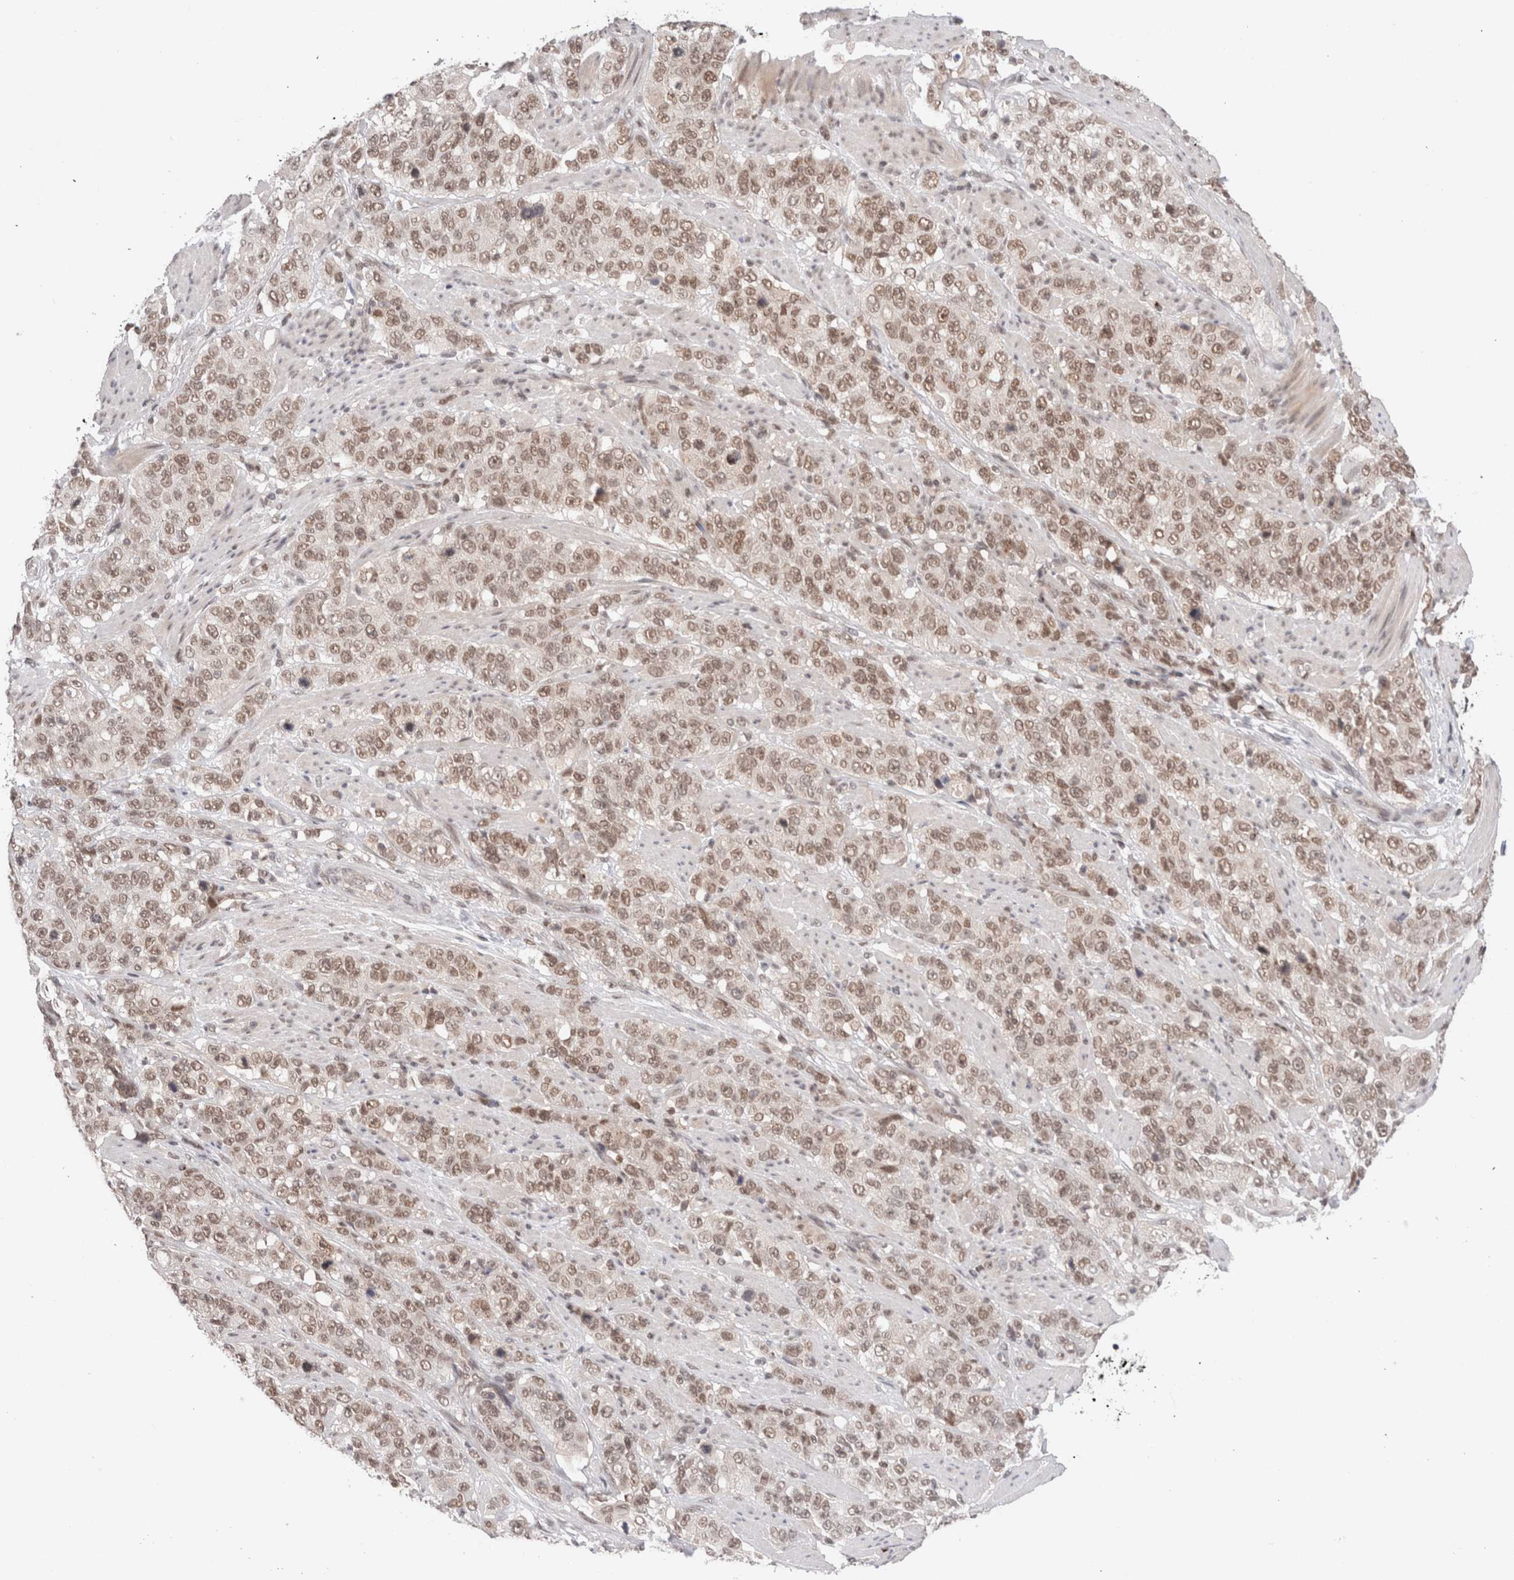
{"staining": {"intensity": "moderate", "quantity": ">75%", "location": "nuclear"}, "tissue": "stomach cancer", "cell_type": "Tumor cells", "image_type": "cancer", "snomed": [{"axis": "morphology", "description": "Adenocarcinoma, NOS"}, {"axis": "topography", "description": "Stomach"}], "caption": "Immunohistochemical staining of stomach cancer (adenocarcinoma) reveals moderate nuclear protein staining in about >75% of tumor cells.", "gene": "GATAD2A", "patient": {"sex": "male", "age": 48}}